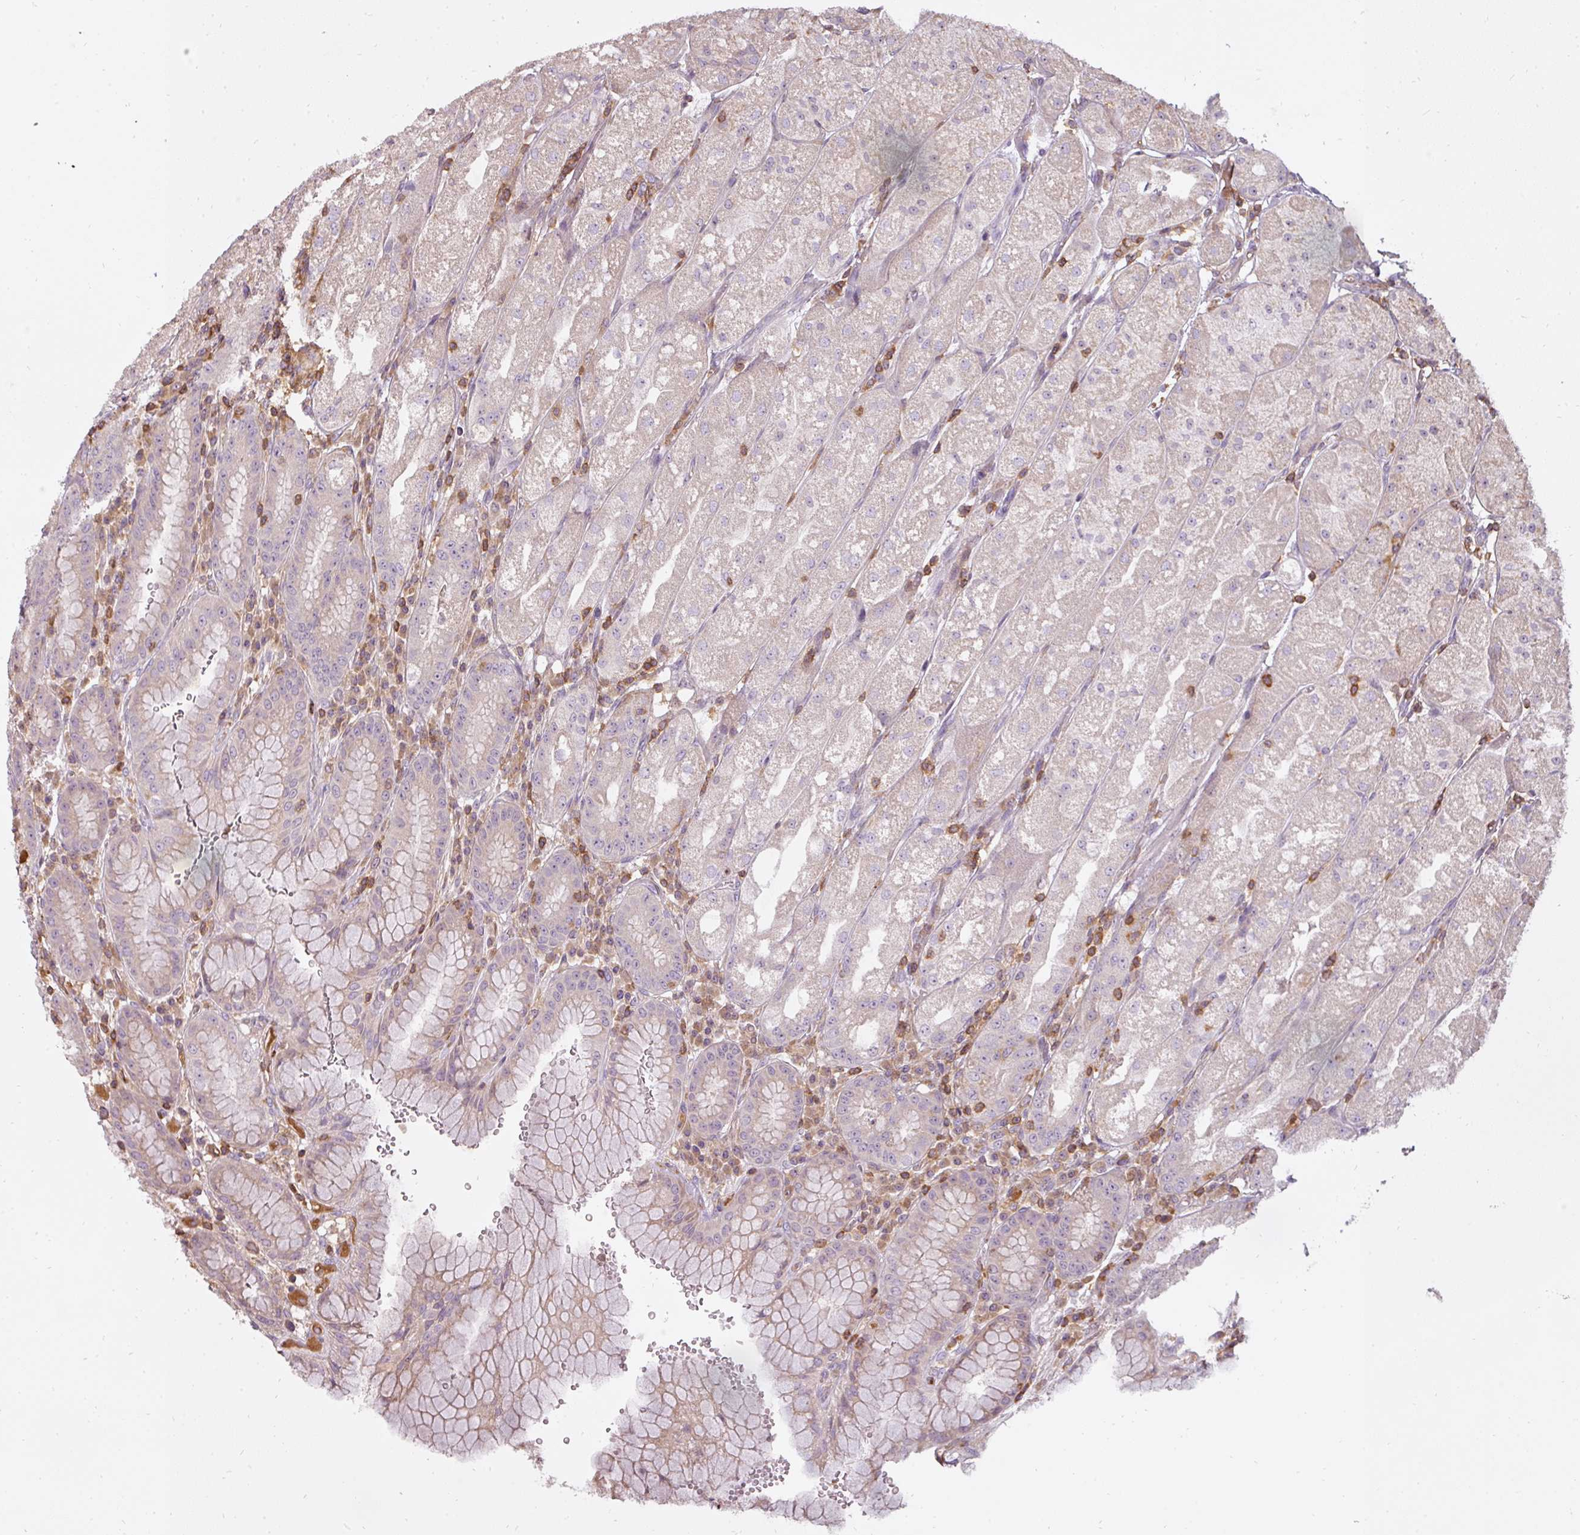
{"staining": {"intensity": "weak", "quantity": "<25%", "location": "cytoplasmic/membranous"}, "tissue": "stomach", "cell_type": "Glandular cells", "image_type": "normal", "snomed": [{"axis": "morphology", "description": "Normal tissue, NOS"}, {"axis": "topography", "description": "Stomach, upper"}], "caption": "The histopathology image reveals no staining of glandular cells in benign stomach. The staining is performed using DAB (3,3'-diaminobenzidine) brown chromogen with nuclei counter-stained in using hematoxylin.", "gene": "STK4", "patient": {"sex": "male", "age": 52}}